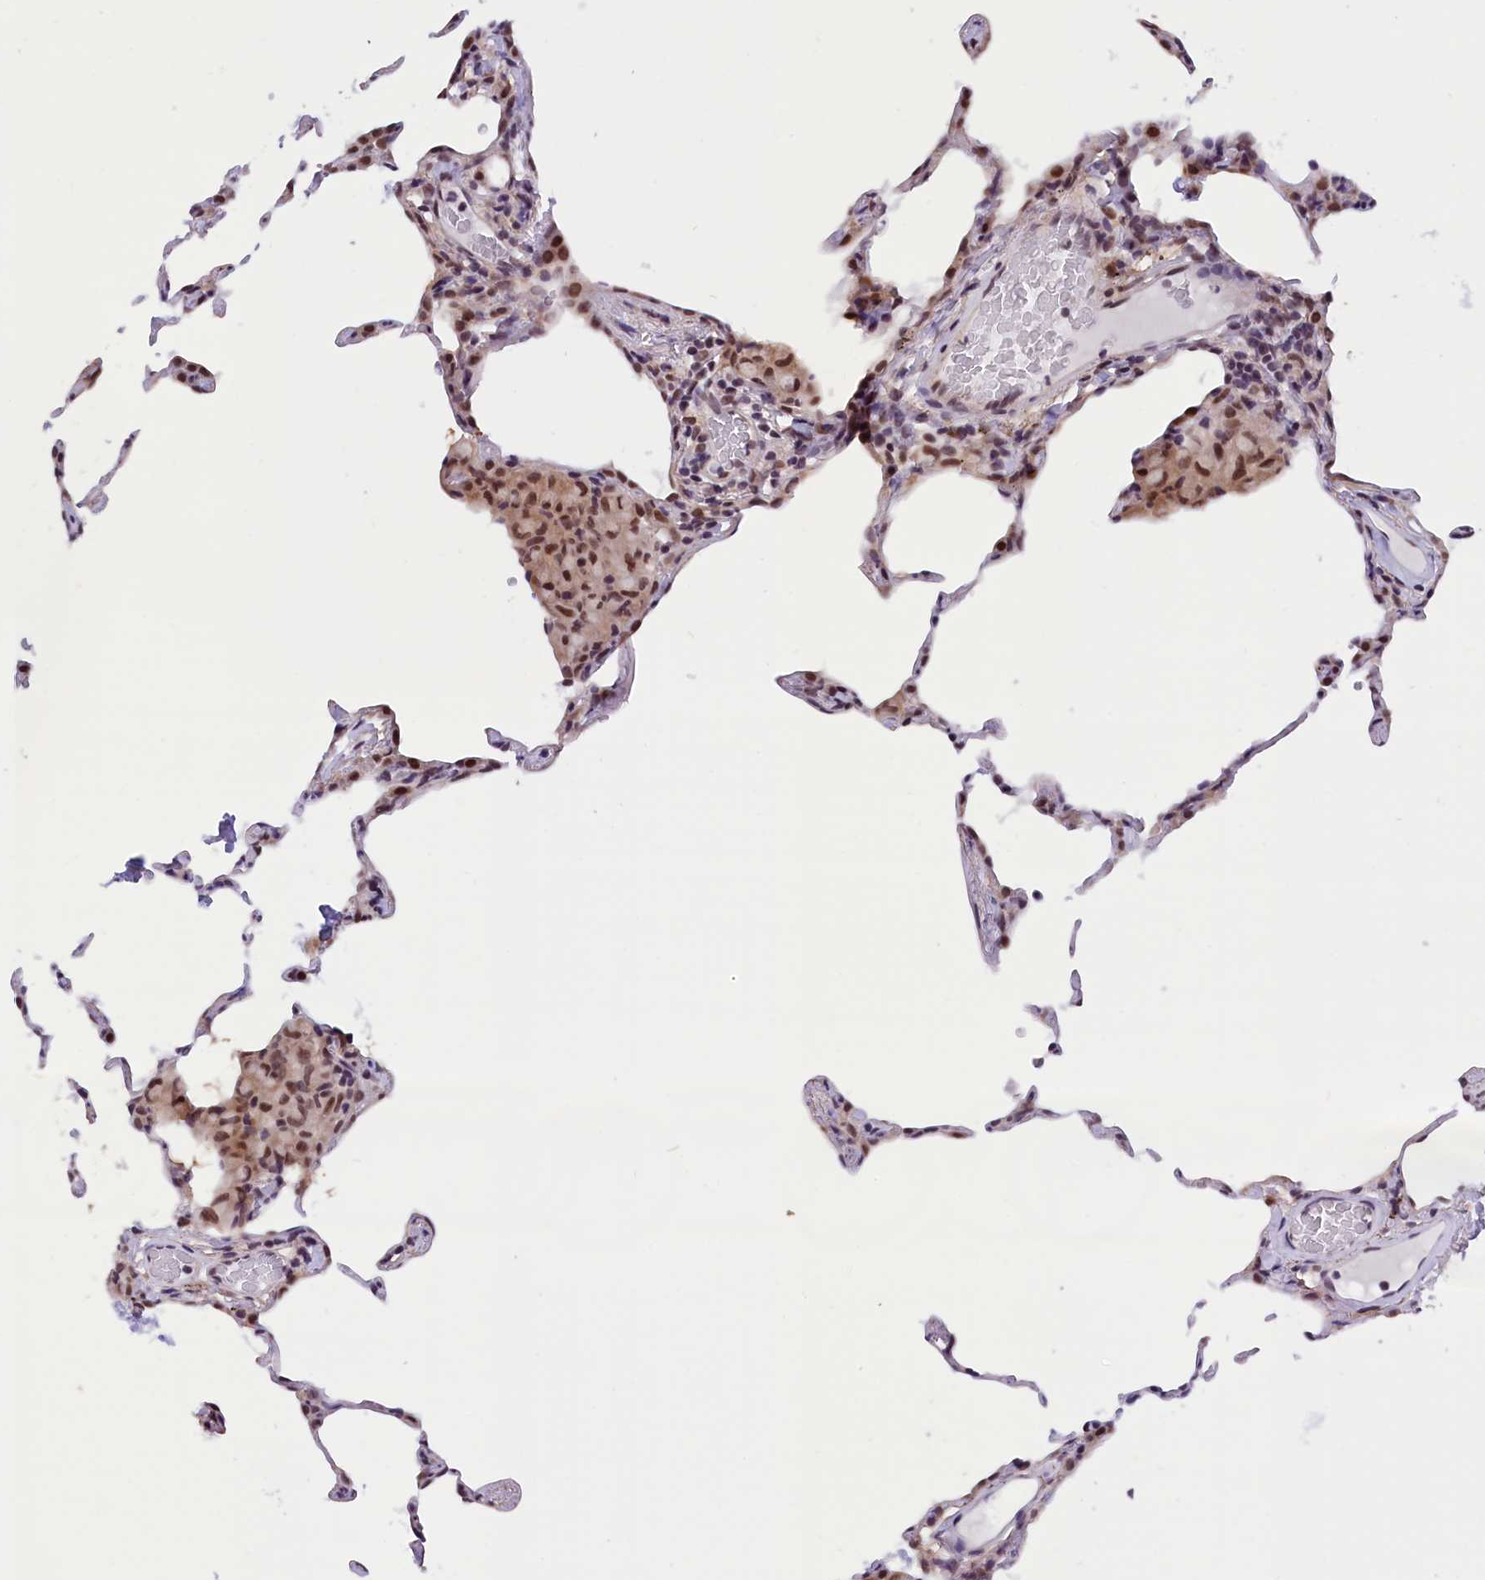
{"staining": {"intensity": "moderate", "quantity": "<25%", "location": "nuclear"}, "tissue": "lung", "cell_type": "Alveolar cells", "image_type": "normal", "snomed": [{"axis": "morphology", "description": "Normal tissue, NOS"}, {"axis": "topography", "description": "Lung"}], "caption": "This image demonstrates IHC staining of normal human lung, with low moderate nuclear staining in about <25% of alveolar cells.", "gene": "CDYL2", "patient": {"sex": "female", "age": 57}}